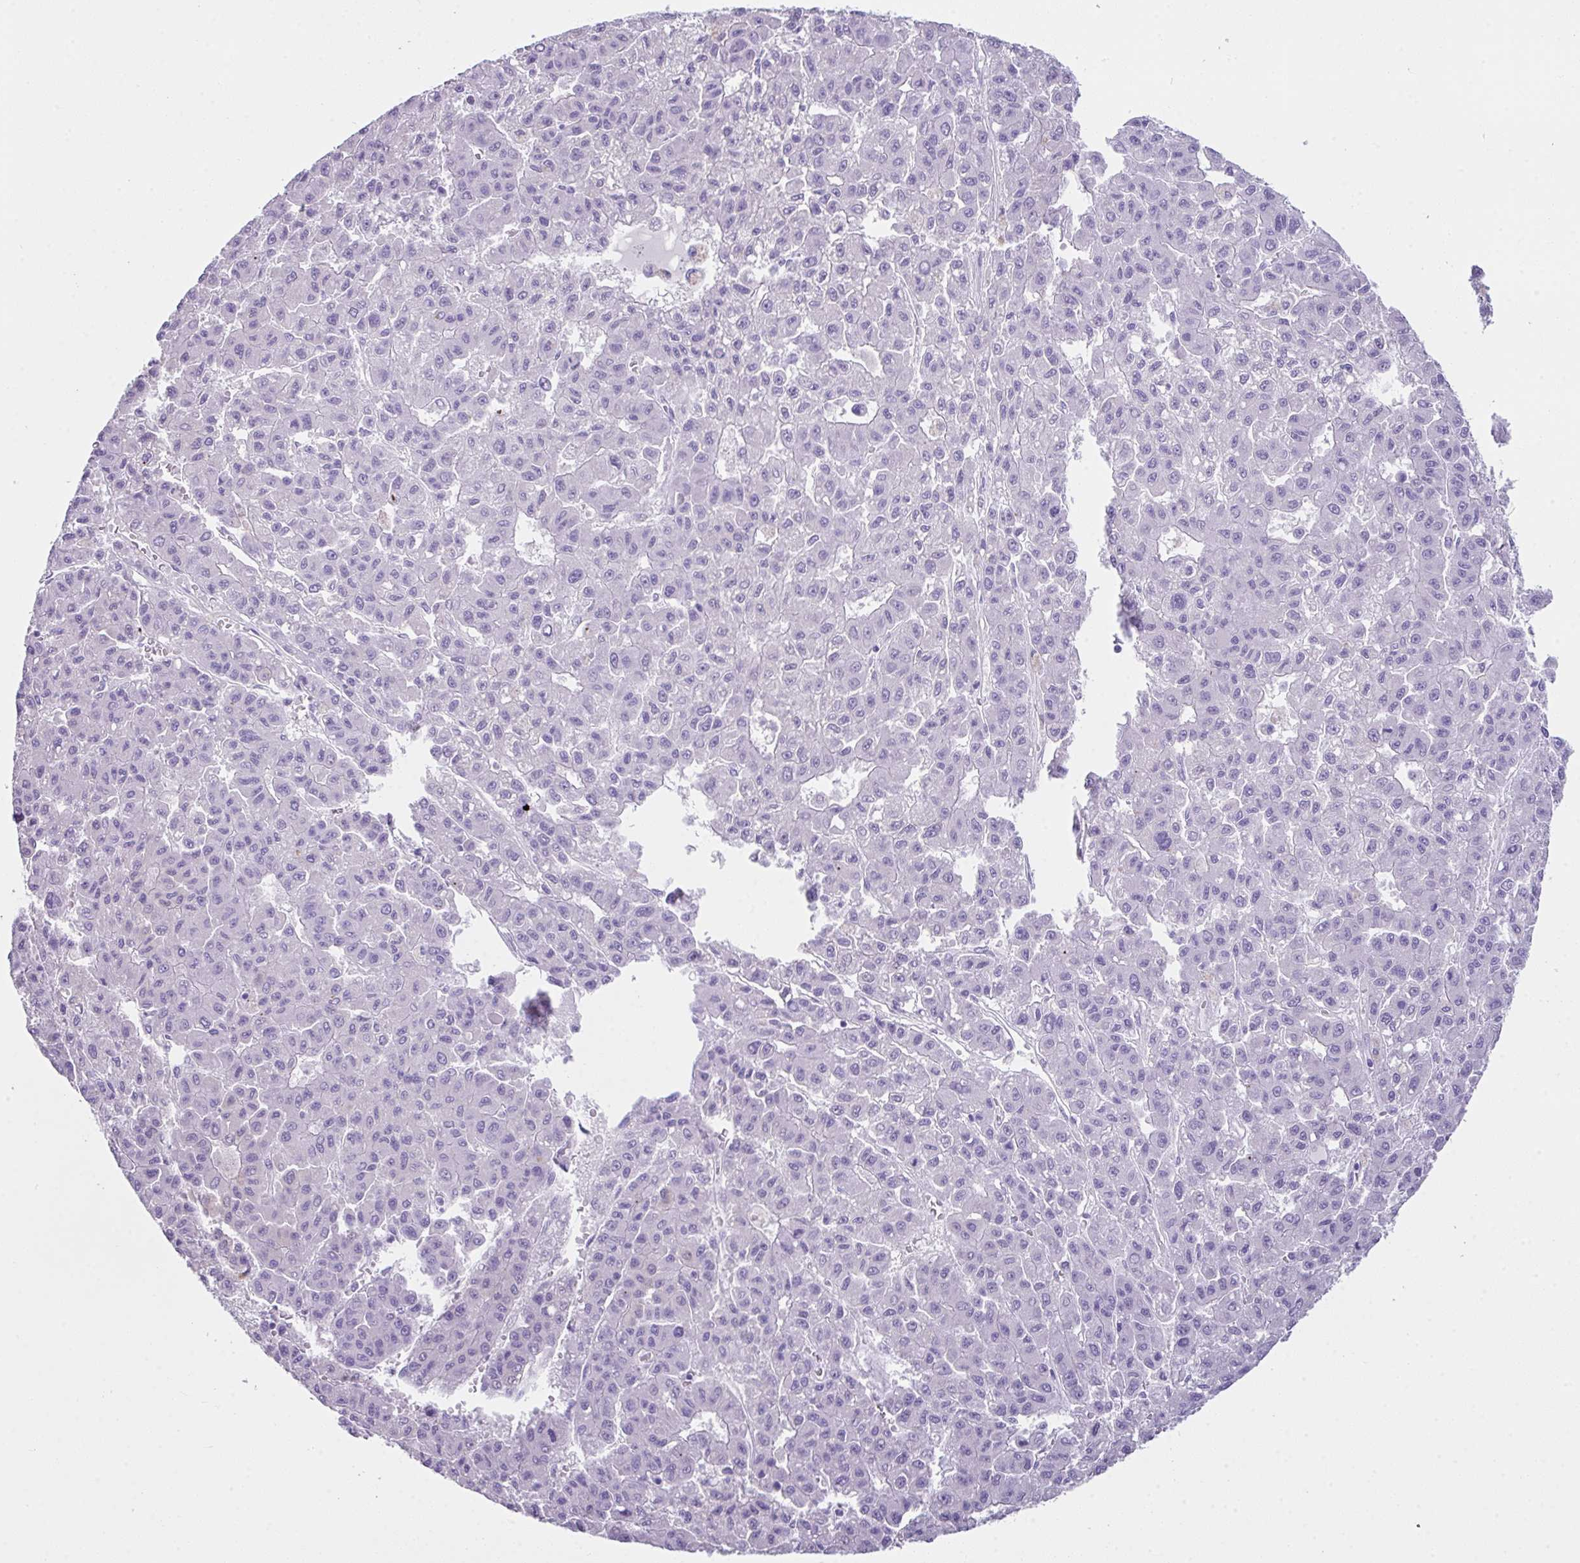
{"staining": {"intensity": "negative", "quantity": "none", "location": "none"}, "tissue": "liver cancer", "cell_type": "Tumor cells", "image_type": "cancer", "snomed": [{"axis": "morphology", "description": "Carcinoma, Hepatocellular, NOS"}, {"axis": "topography", "description": "Liver"}], "caption": "Immunohistochemistry (IHC) histopathology image of human liver cancer stained for a protein (brown), which shows no expression in tumor cells.", "gene": "LGALS4", "patient": {"sex": "male", "age": 70}}